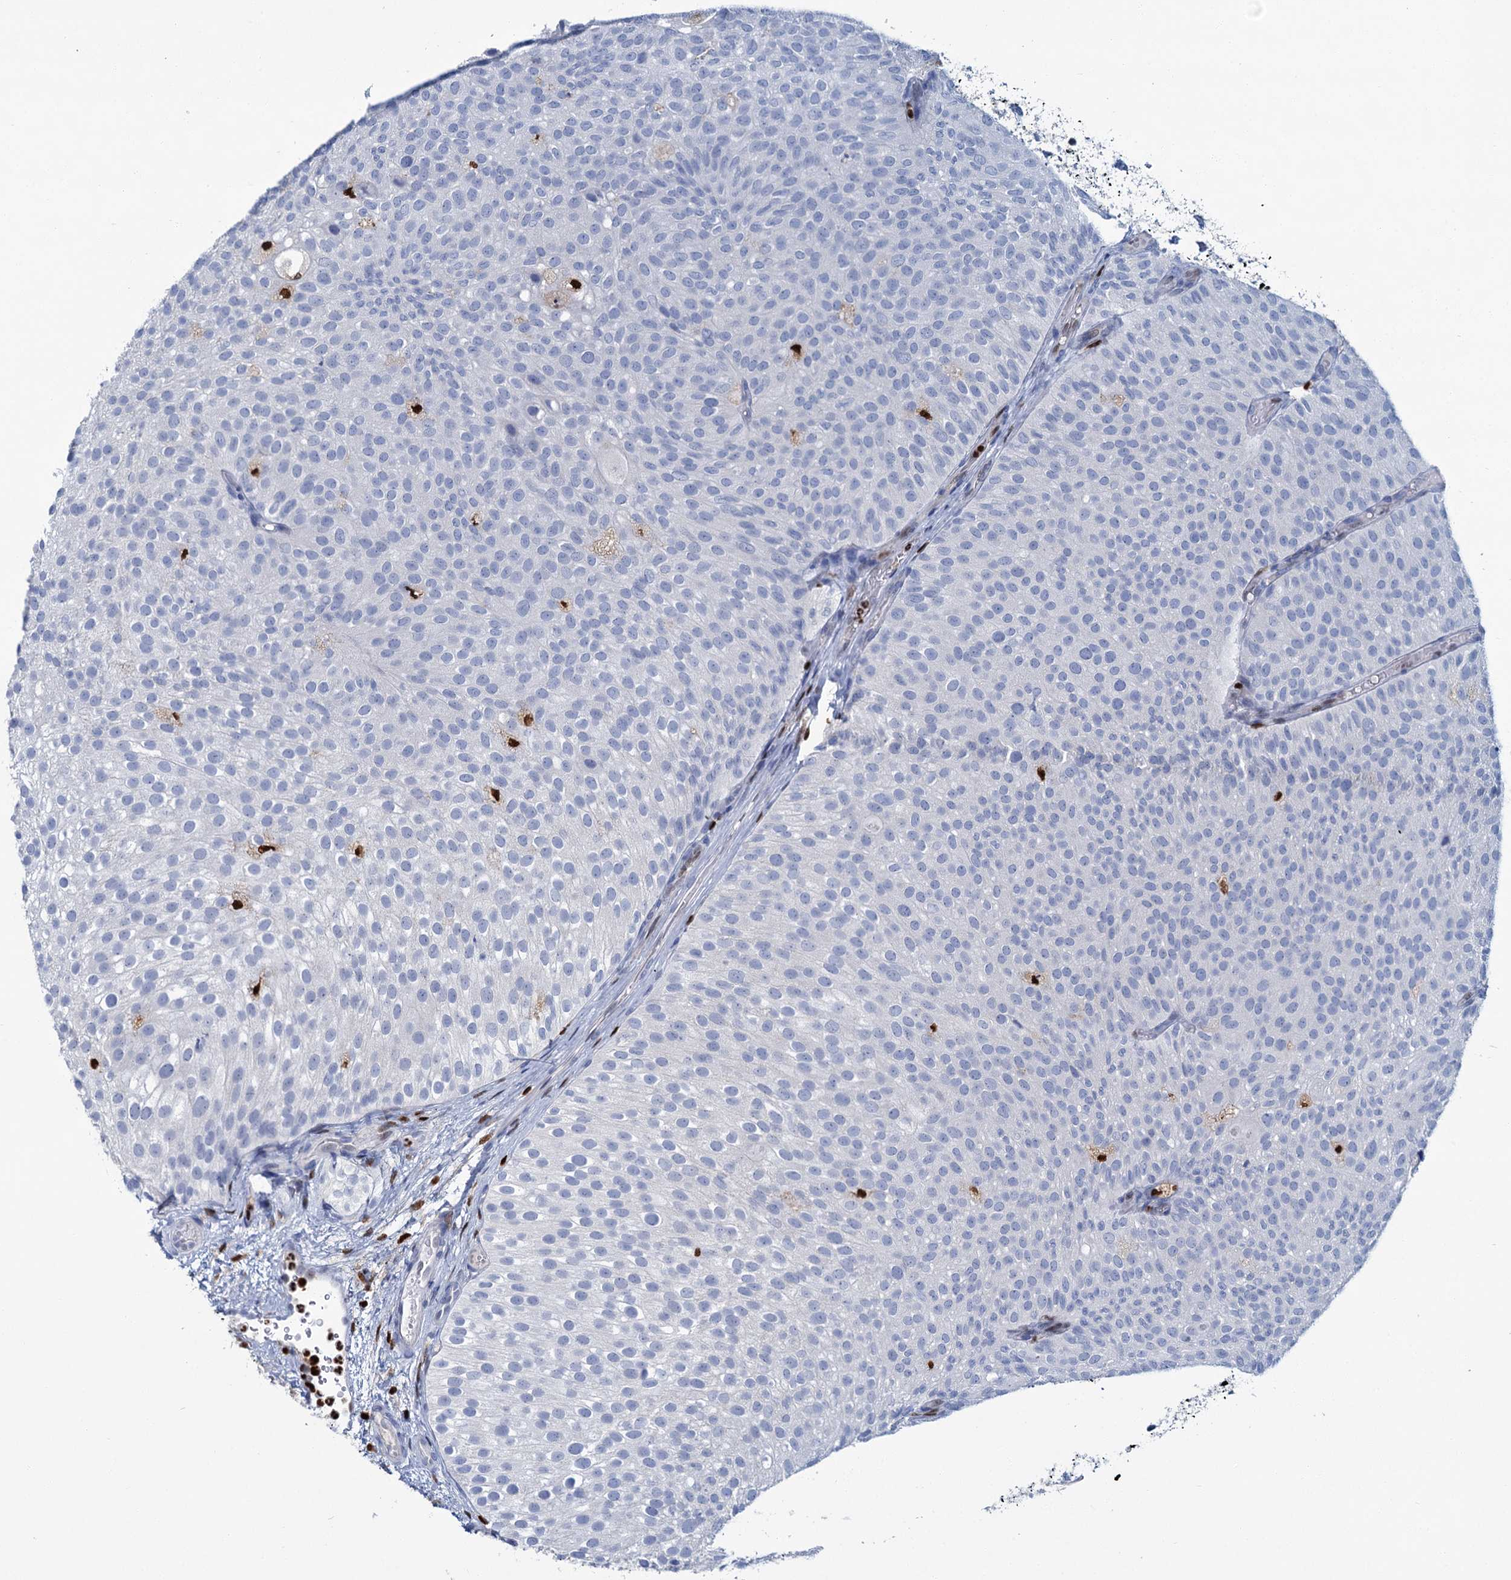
{"staining": {"intensity": "negative", "quantity": "none", "location": "none"}, "tissue": "urothelial cancer", "cell_type": "Tumor cells", "image_type": "cancer", "snomed": [{"axis": "morphology", "description": "Urothelial carcinoma, Low grade"}, {"axis": "topography", "description": "Urinary bladder"}], "caption": "Urothelial cancer stained for a protein using IHC reveals no expression tumor cells.", "gene": "CELF2", "patient": {"sex": "male", "age": 78}}